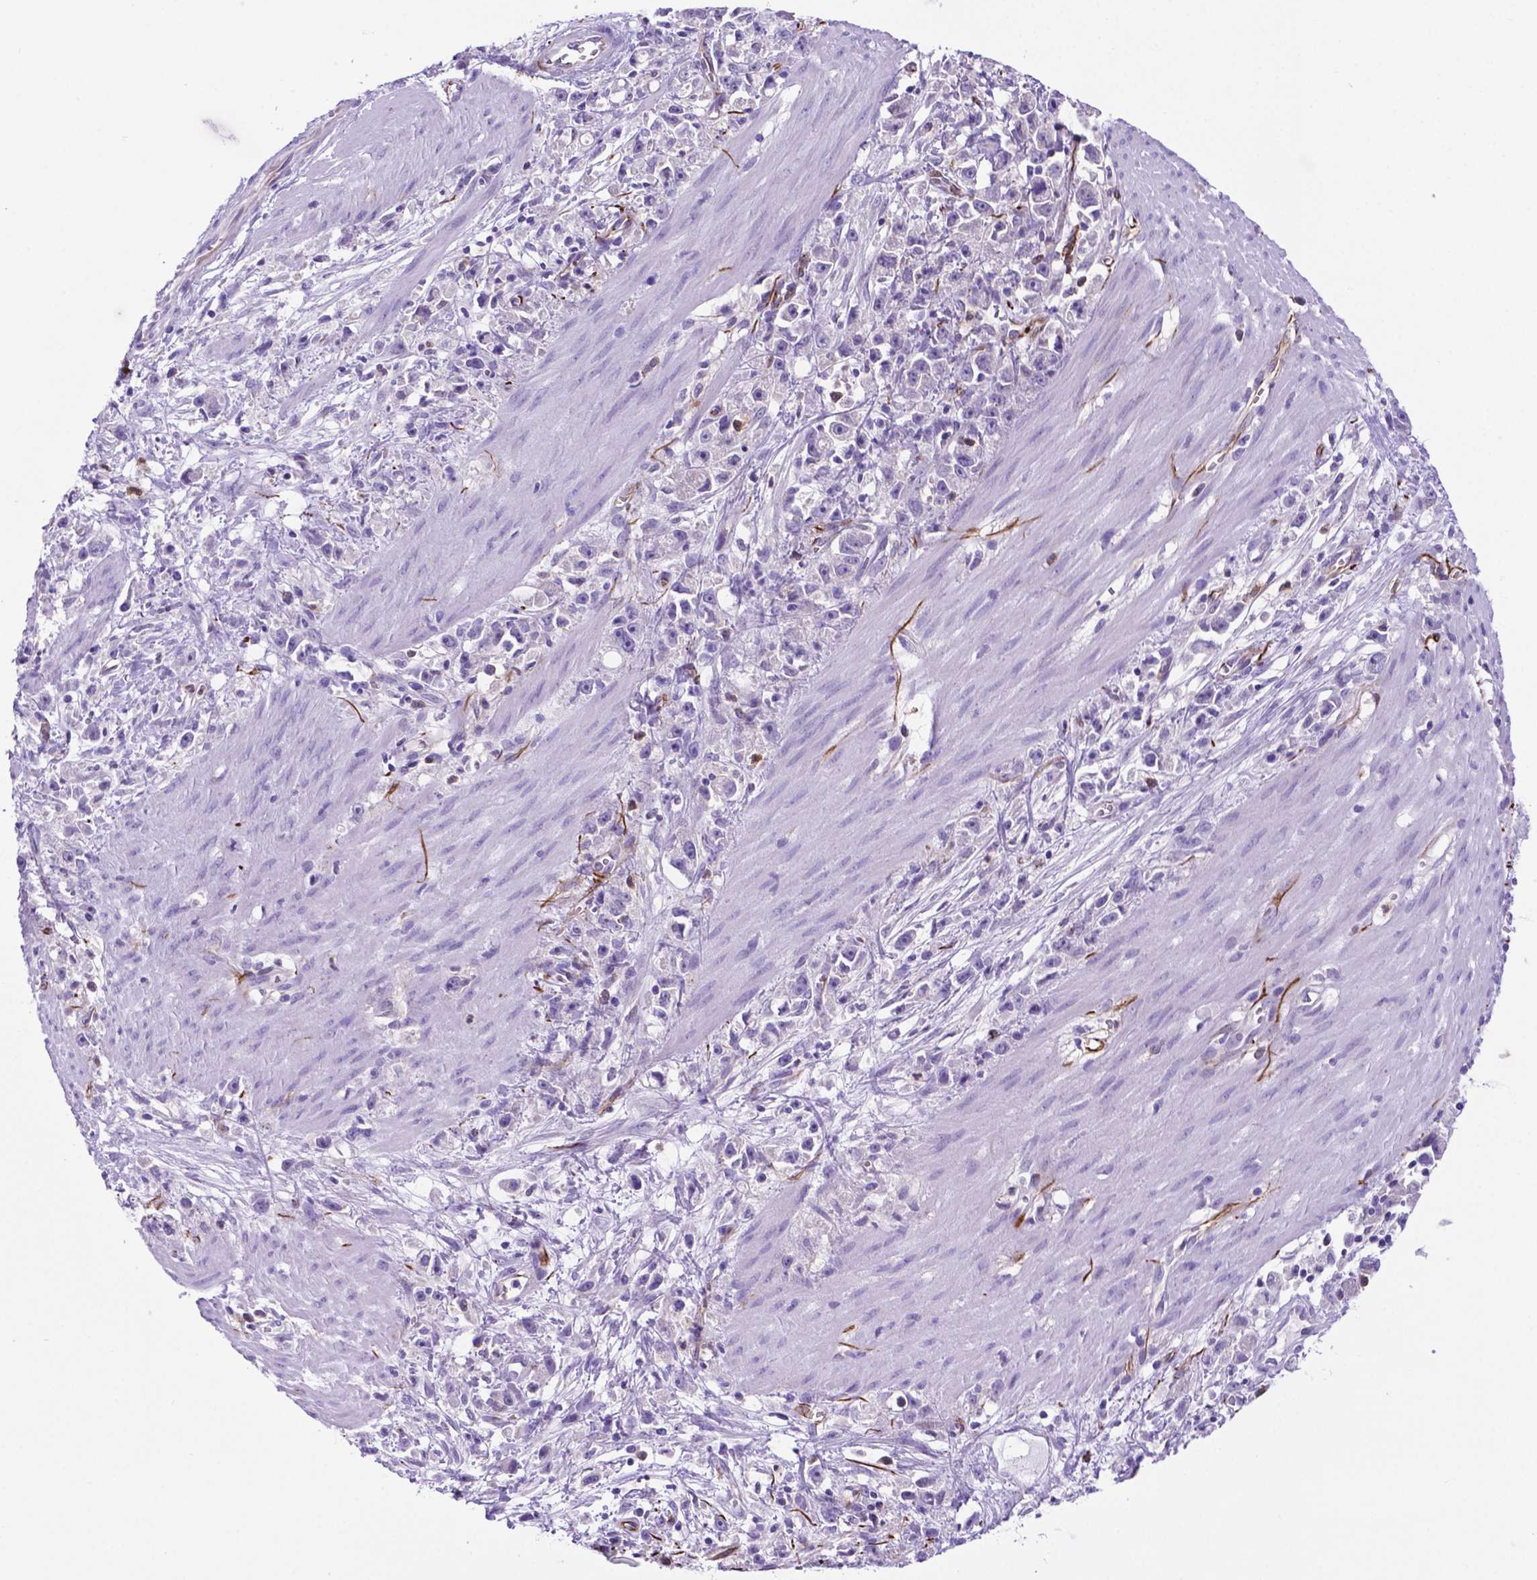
{"staining": {"intensity": "negative", "quantity": "none", "location": "none"}, "tissue": "stomach cancer", "cell_type": "Tumor cells", "image_type": "cancer", "snomed": [{"axis": "morphology", "description": "Adenocarcinoma, NOS"}, {"axis": "topography", "description": "Stomach"}], "caption": "Histopathology image shows no protein expression in tumor cells of adenocarcinoma (stomach) tissue.", "gene": "LZTR1", "patient": {"sex": "female", "age": 59}}